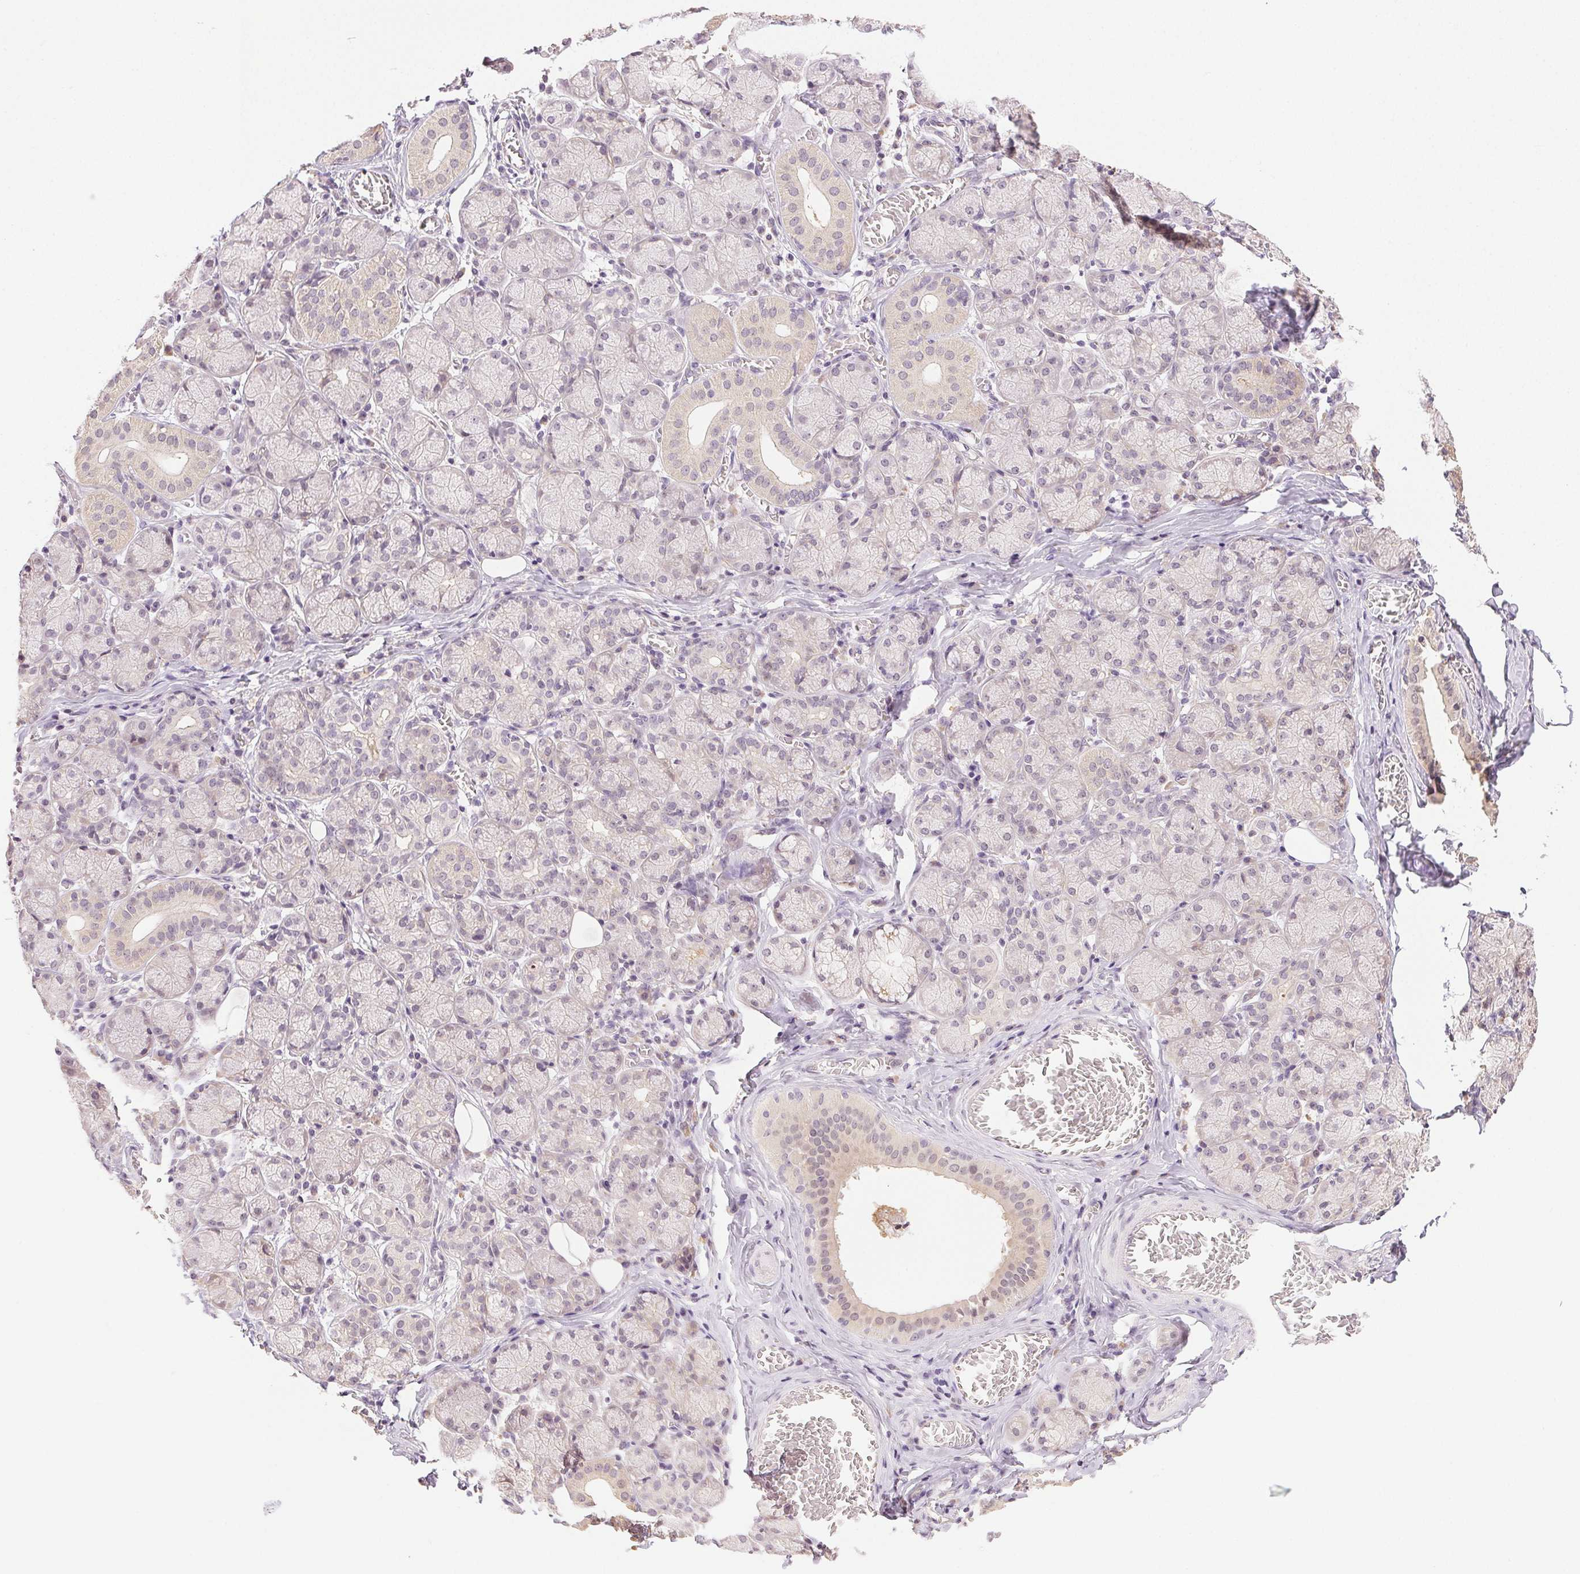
{"staining": {"intensity": "weak", "quantity": "<25%", "location": "cytoplasmic/membranous,nuclear"}, "tissue": "salivary gland", "cell_type": "Glandular cells", "image_type": "normal", "snomed": [{"axis": "morphology", "description": "Normal tissue, NOS"}, {"axis": "topography", "description": "Salivary gland"}, {"axis": "topography", "description": "Peripheral nerve tissue"}], "caption": "Immunohistochemistry histopathology image of unremarkable salivary gland: human salivary gland stained with DAB displays no significant protein positivity in glandular cells.", "gene": "PLCB1", "patient": {"sex": "female", "age": 24}}